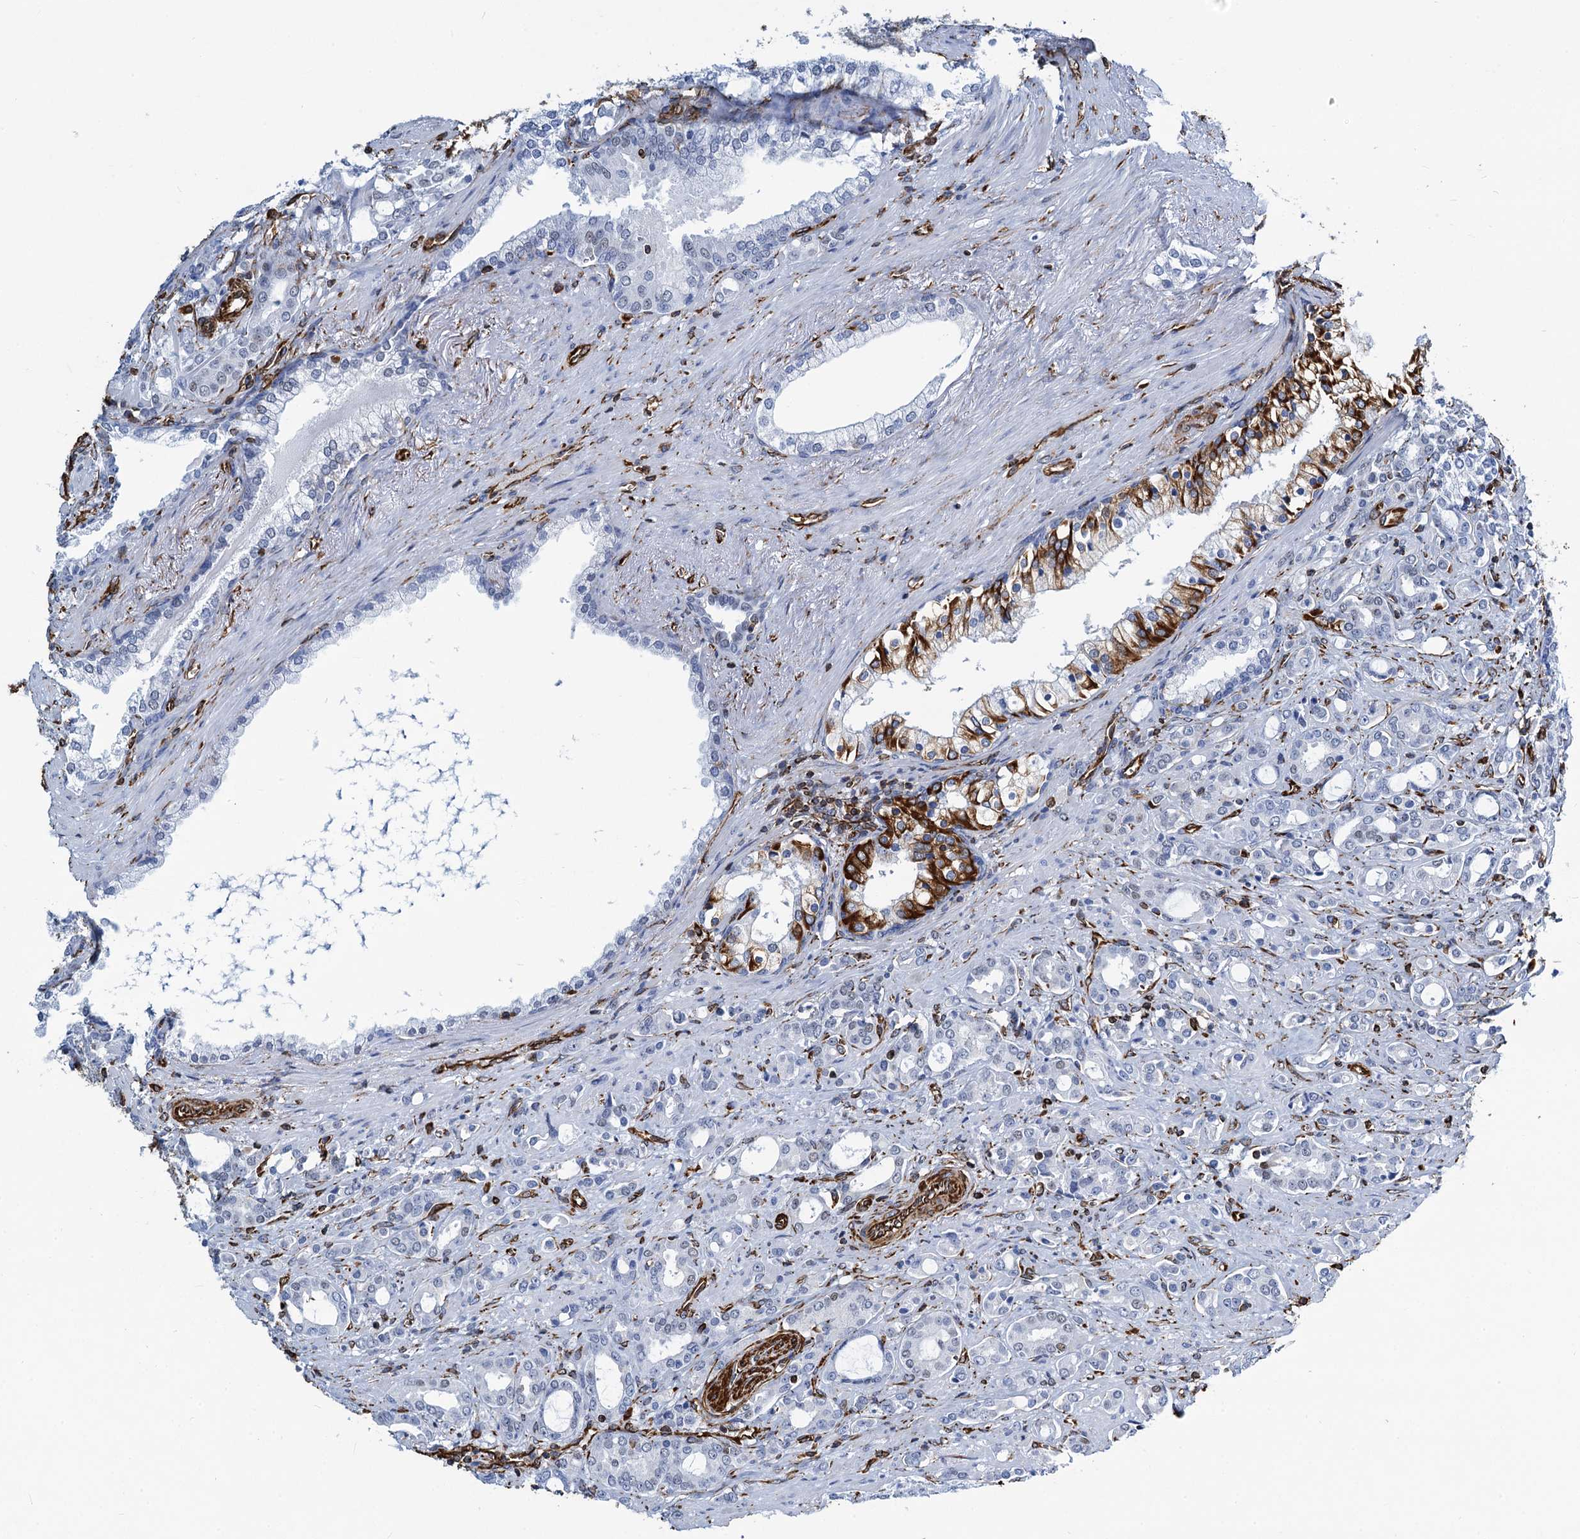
{"staining": {"intensity": "negative", "quantity": "none", "location": "none"}, "tissue": "prostate cancer", "cell_type": "Tumor cells", "image_type": "cancer", "snomed": [{"axis": "morphology", "description": "Adenocarcinoma, High grade"}, {"axis": "topography", "description": "Prostate"}], "caption": "Prostate cancer (high-grade adenocarcinoma) was stained to show a protein in brown. There is no significant expression in tumor cells.", "gene": "PGM2", "patient": {"sex": "male", "age": 72}}